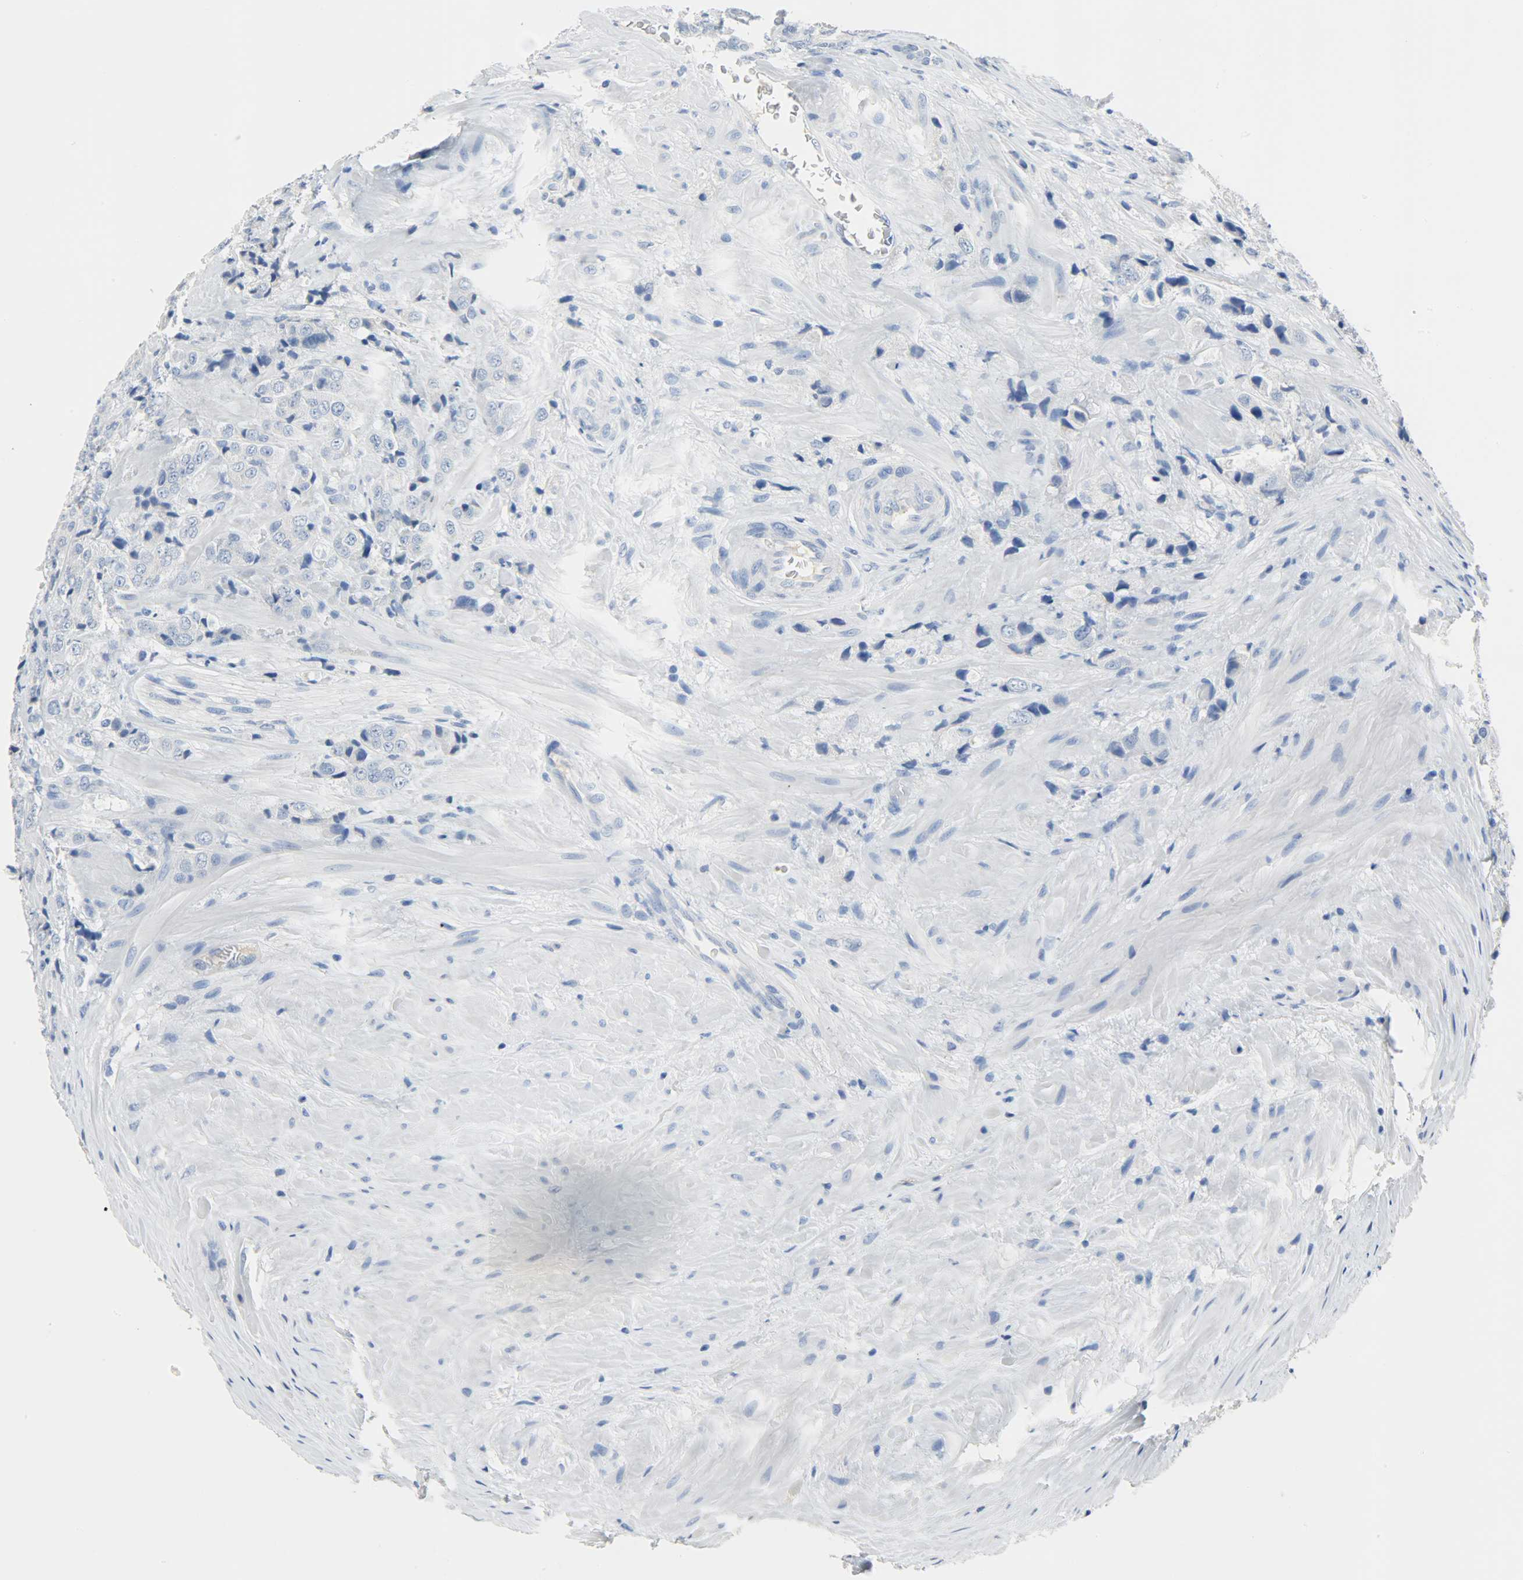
{"staining": {"intensity": "negative", "quantity": "none", "location": "none"}, "tissue": "prostate cancer", "cell_type": "Tumor cells", "image_type": "cancer", "snomed": [{"axis": "morphology", "description": "Adenocarcinoma, High grade"}, {"axis": "topography", "description": "Prostate"}], "caption": "Prostate cancer (adenocarcinoma (high-grade)) was stained to show a protein in brown. There is no significant positivity in tumor cells.", "gene": "CRP", "patient": {"sex": "male", "age": 70}}